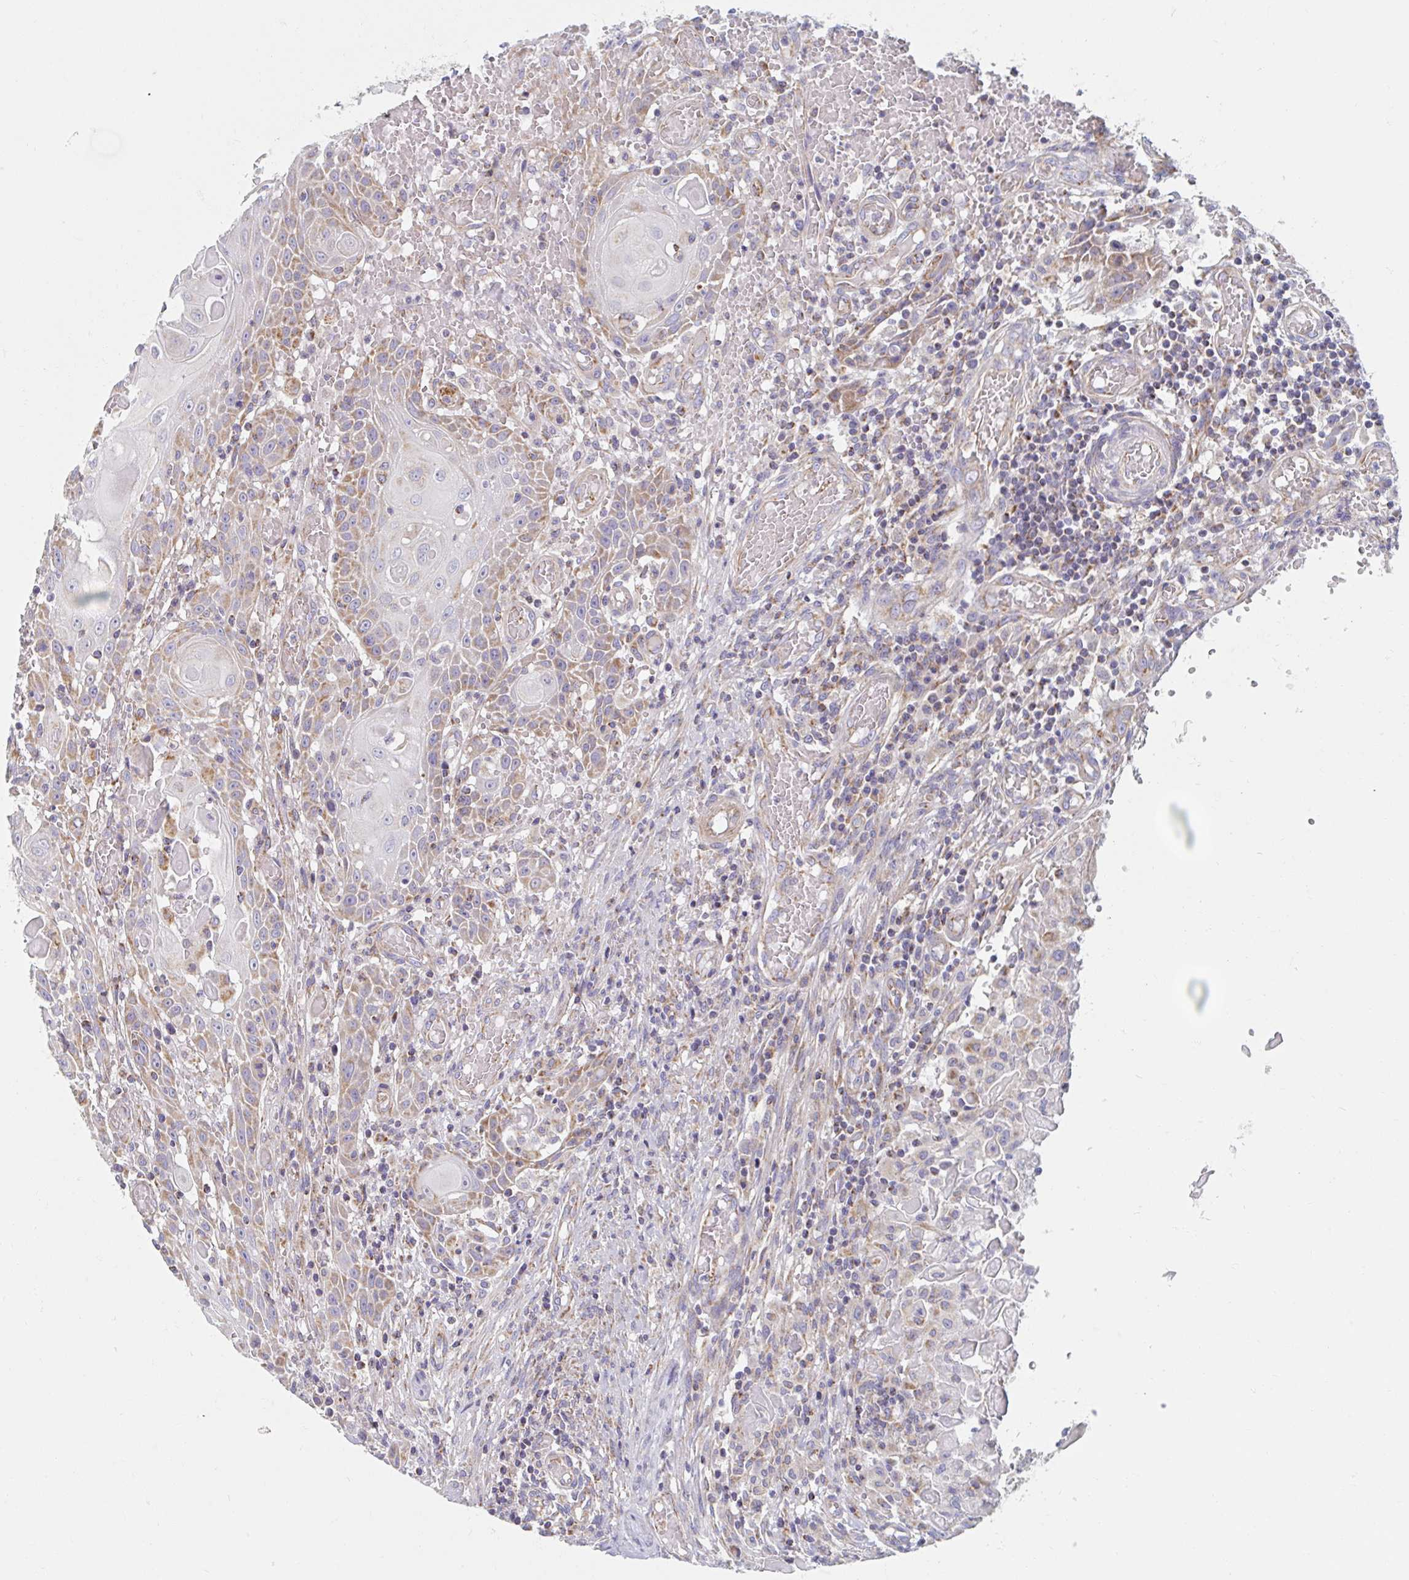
{"staining": {"intensity": "weak", "quantity": "25%-75%", "location": "cytoplasmic/membranous"}, "tissue": "head and neck cancer", "cell_type": "Tumor cells", "image_type": "cancer", "snomed": [{"axis": "morphology", "description": "Normal tissue, NOS"}, {"axis": "morphology", "description": "Squamous cell carcinoma, NOS"}, {"axis": "topography", "description": "Oral tissue"}, {"axis": "topography", "description": "Head-Neck"}], "caption": "Head and neck squamous cell carcinoma stained for a protein (brown) demonstrates weak cytoplasmic/membranous positive staining in about 25%-75% of tumor cells.", "gene": "MAVS", "patient": {"sex": "female", "age": 55}}